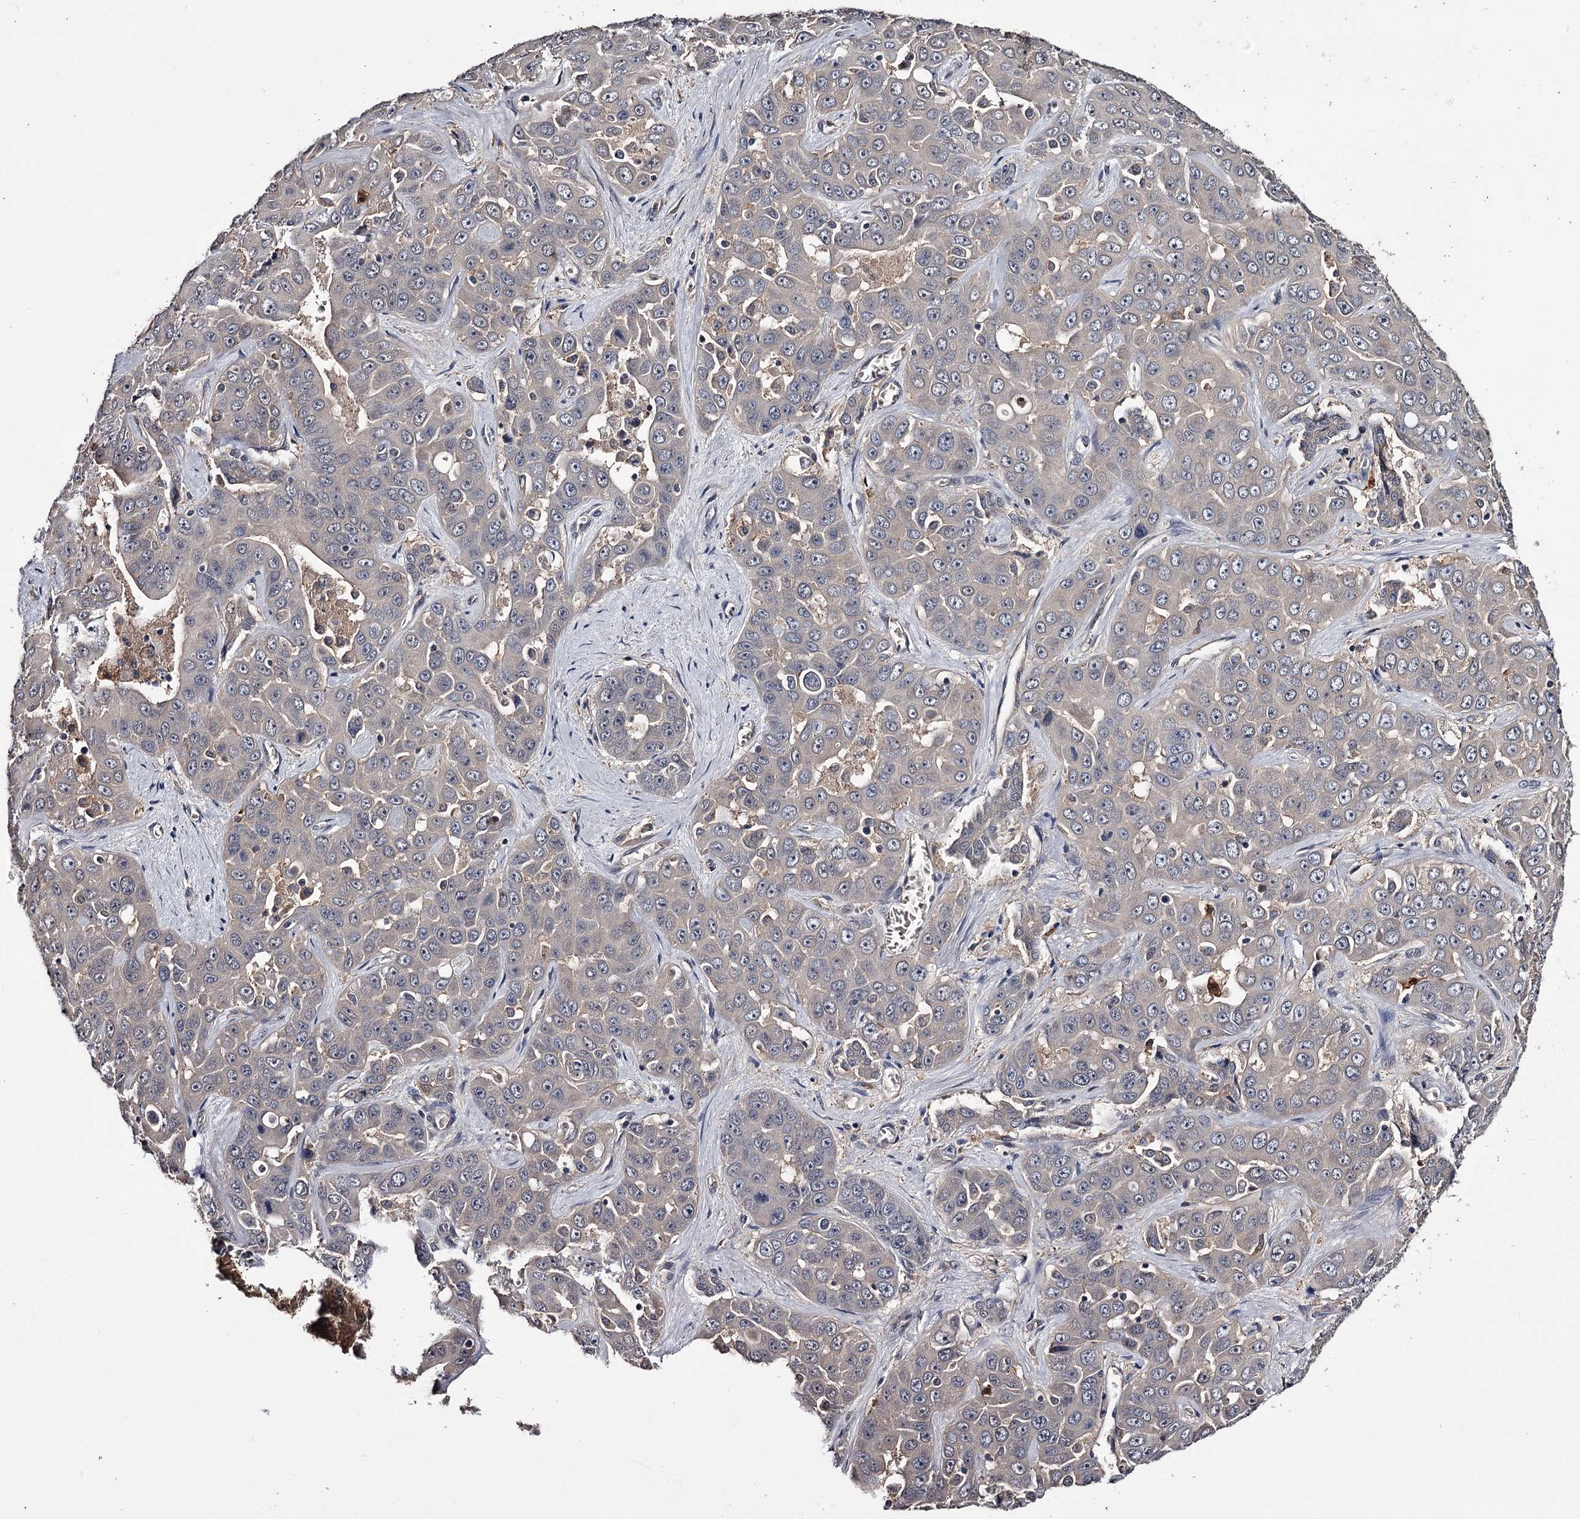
{"staining": {"intensity": "weak", "quantity": "<25%", "location": "cytoplasmic/membranous"}, "tissue": "liver cancer", "cell_type": "Tumor cells", "image_type": "cancer", "snomed": [{"axis": "morphology", "description": "Cholangiocarcinoma"}, {"axis": "topography", "description": "Liver"}], "caption": "This is an immunohistochemistry (IHC) photomicrograph of human cholangiocarcinoma (liver). There is no staining in tumor cells.", "gene": "GSTO1", "patient": {"sex": "female", "age": 52}}